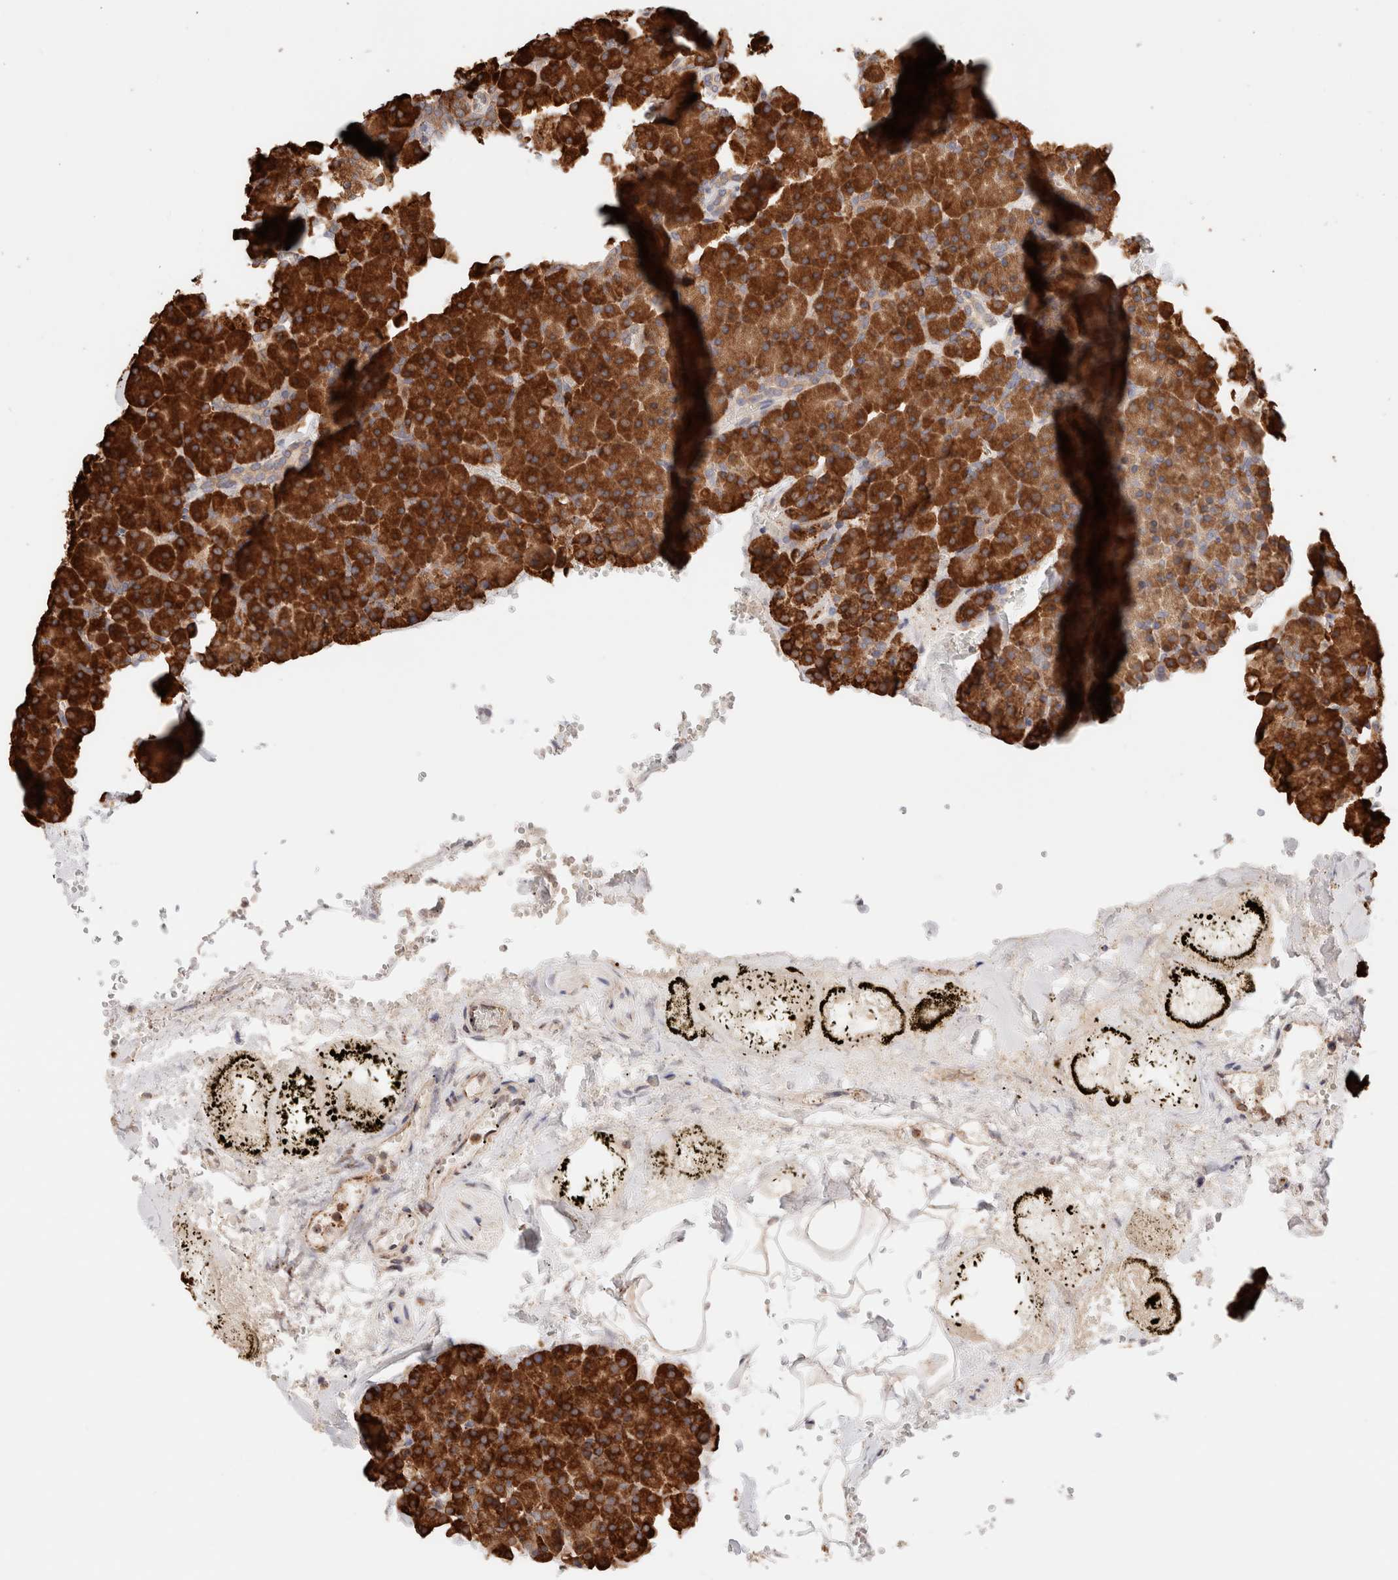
{"staining": {"intensity": "strong", "quantity": ">75%", "location": "cytoplasmic/membranous"}, "tissue": "pancreas", "cell_type": "Exocrine glandular cells", "image_type": "normal", "snomed": [{"axis": "morphology", "description": "Normal tissue, NOS"}, {"axis": "morphology", "description": "Carcinoid, malignant, NOS"}, {"axis": "topography", "description": "Pancreas"}], "caption": "High-magnification brightfield microscopy of benign pancreas stained with DAB (brown) and counterstained with hematoxylin (blue). exocrine glandular cells exhibit strong cytoplasmic/membranous positivity is seen in about>75% of cells. The protein is shown in brown color, while the nuclei are stained blue.", "gene": "FER", "patient": {"sex": "female", "age": 35}}